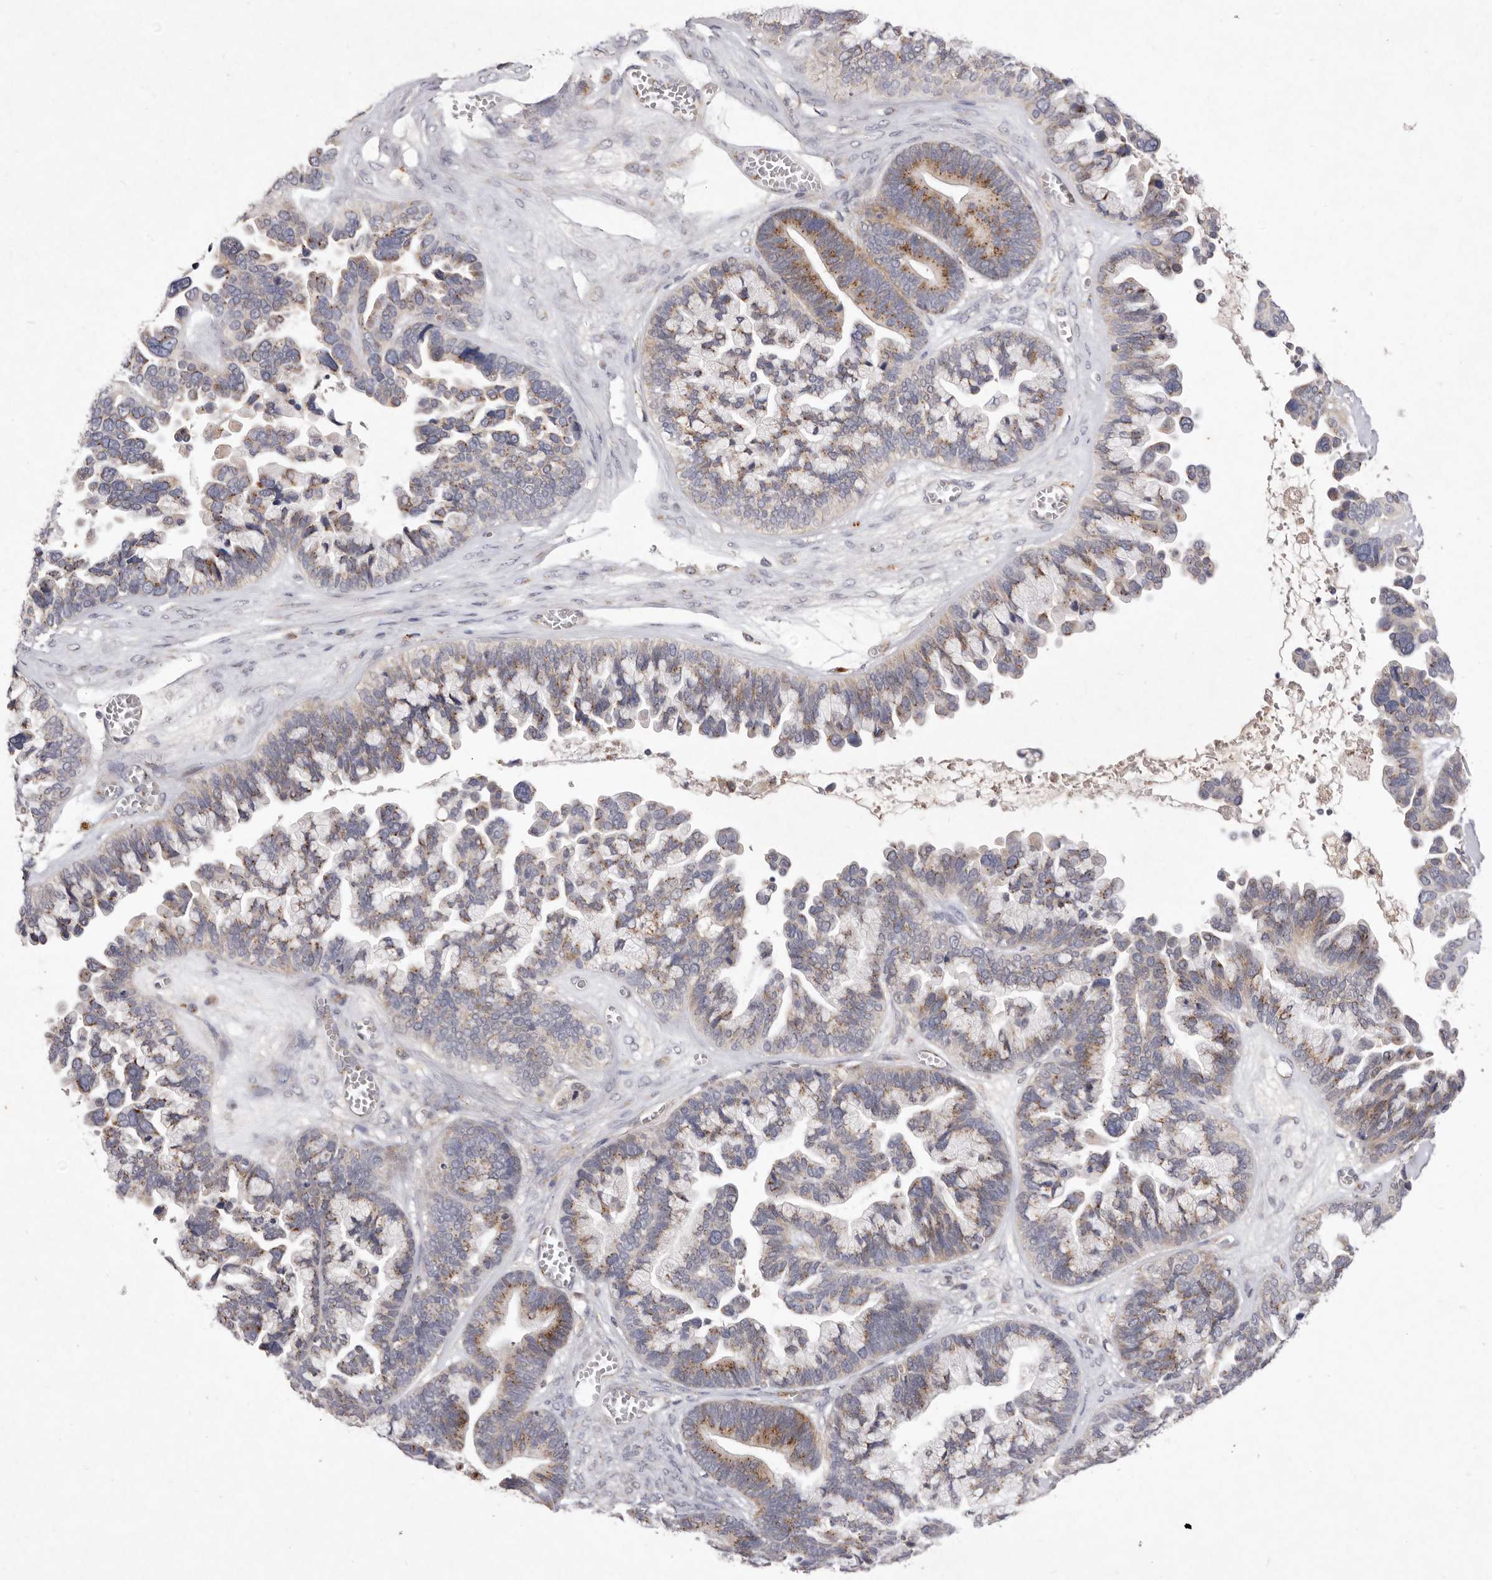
{"staining": {"intensity": "moderate", "quantity": ">75%", "location": "cytoplasmic/membranous"}, "tissue": "ovarian cancer", "cell_type": "Tumor cells", "image_type": "cancer", "snomed": [{"axis": "morphology", "description": "Cystadenocarcinoma, serous, NOS"}, {"axis": "topography", "description": "Ovary"}], "caption": "Serous cystadenocarcinoma (ovarian) tissue shows moderate cytoplasmic/membranous positivity in about >75% of tumor cells, visualized by immunohistochemistry.", "gene": "USP24", "patient": {"sex": "female", "age": 56}}